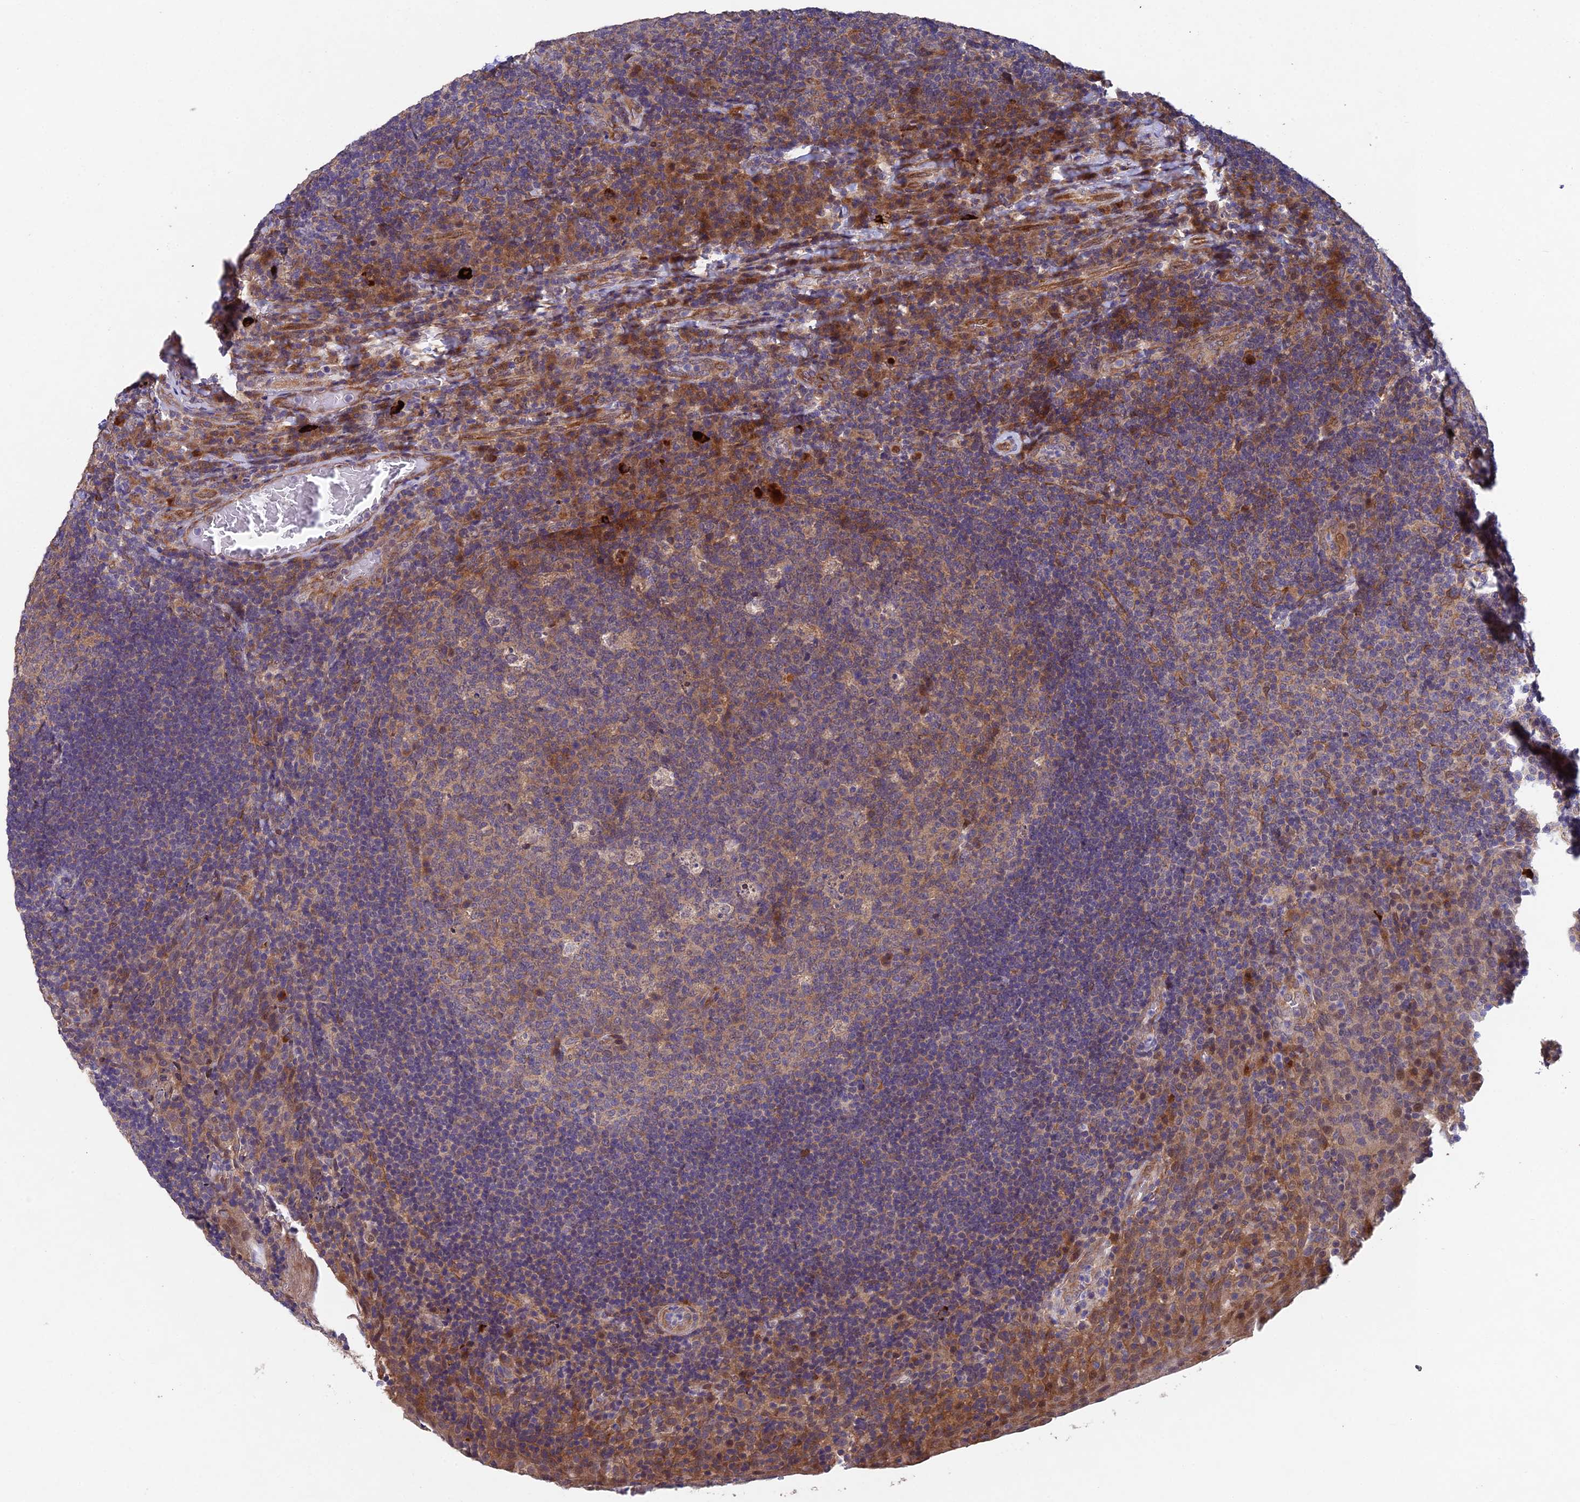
{"staining": {"intensity": "weak", "quantity": "<25%", "location": "cytoplasmic/membranous"}, "tissue": "tonsil", "cell_type": "Germinal center cells", "image_type": "normal", "snomed": [{"axis": "morphology", "description": "Normal tissue, NOS"}, {"axis": "topography", "description": "Tonsil"}], "caption": "DAB immunohistochemical staining of normal tonsil demonstrates no significant expression in germinal center cells.", "gene": "NSMCE1", "patient": {"sex": "male", "age": 17}}